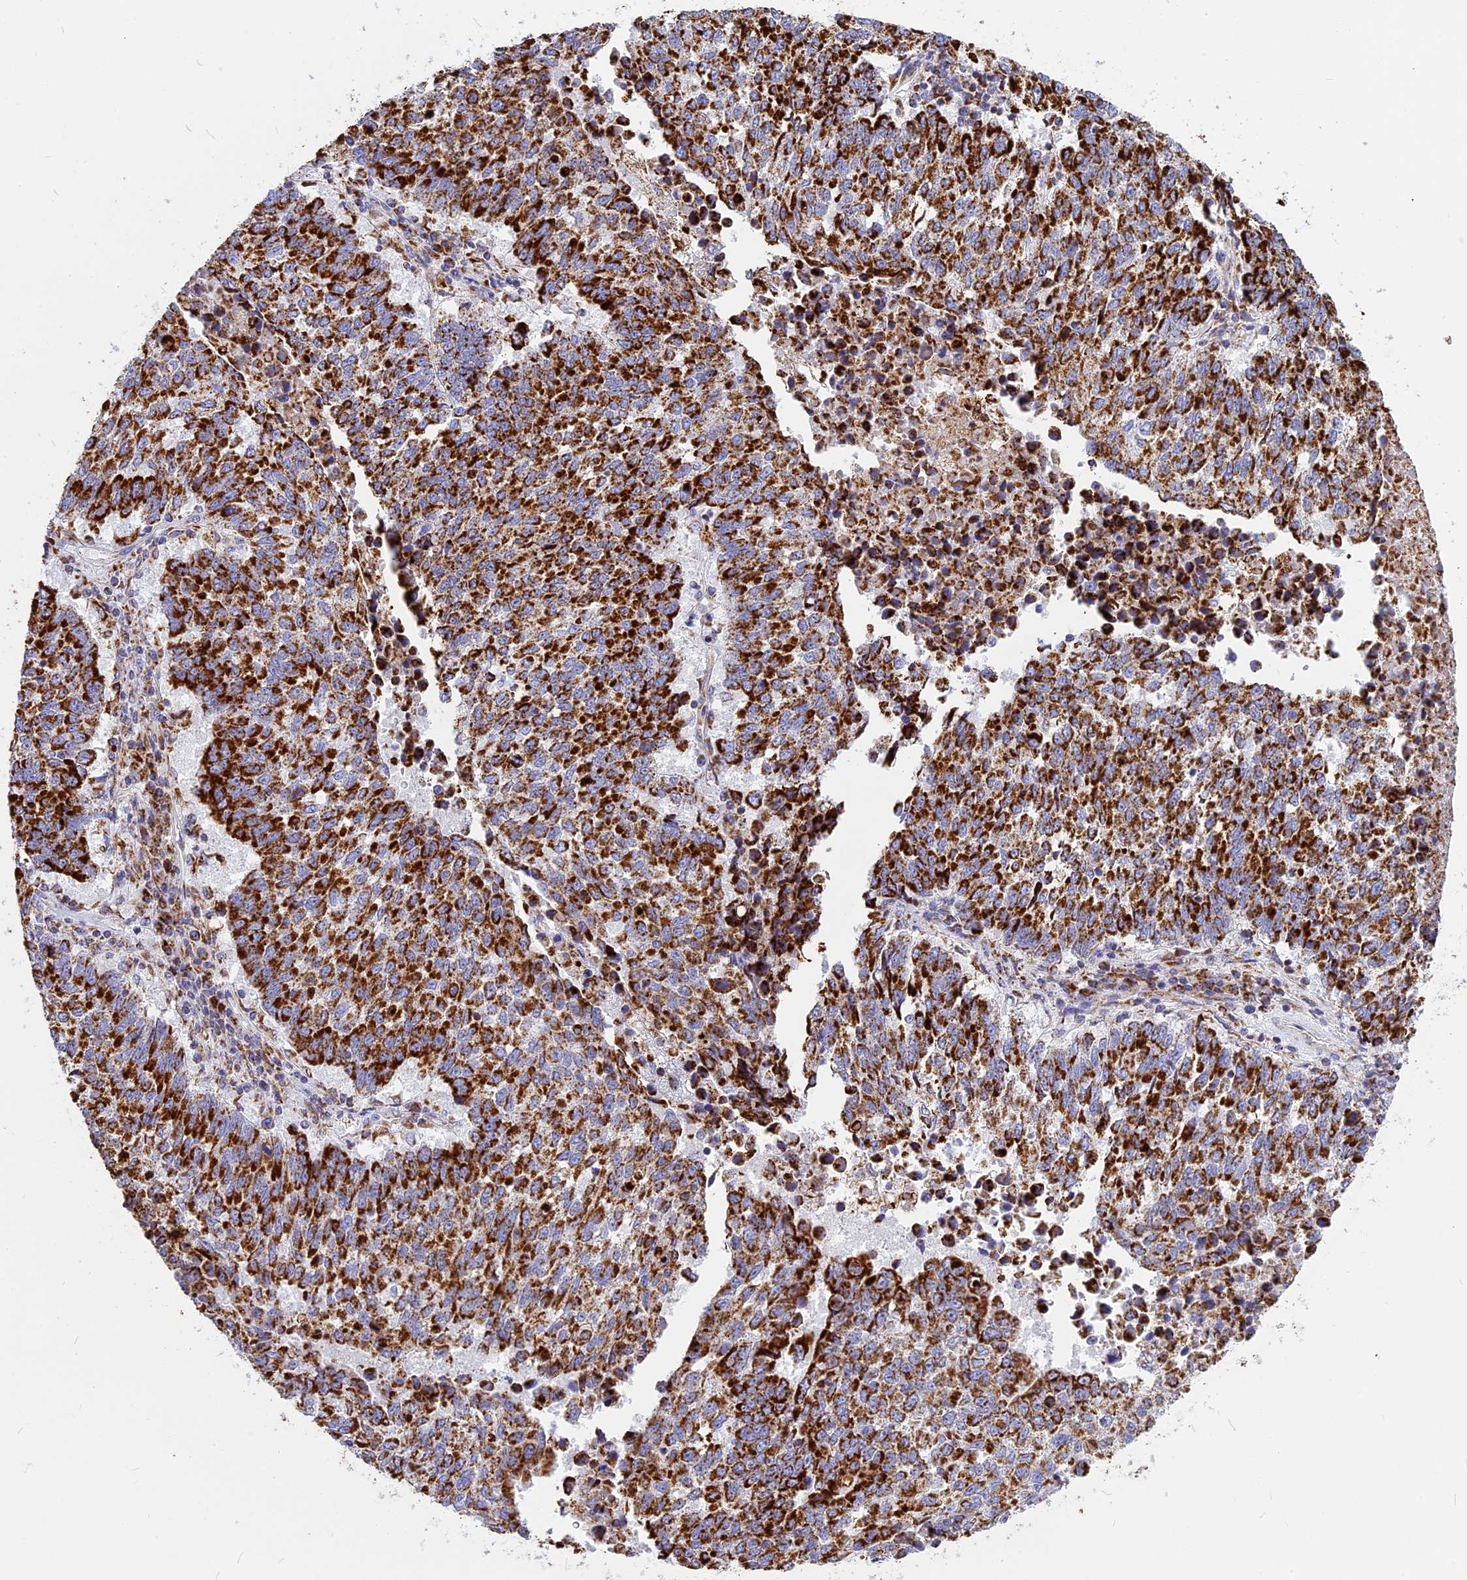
{"staining": {"intensity": "strong", "quantity": ">75%", "location": "cytoplasmic/membranous"}, "tissue": "lung cancer", "cell_type": "Tumor cells", "image_type": "cancer", "snomed": [{"axis": "morphology", "description": "Squamous cell carcinoma, NOS"}, {"axis": "topography", "description": "Lung"}], "caption": "Tumor cells display high levels of strong cytoplasmic/membranous positivity in about >75% of cells in human lung squamous cell carcinoma.", "gene": "VDAC2", "patient": {"sex": "male", "age": 73}}